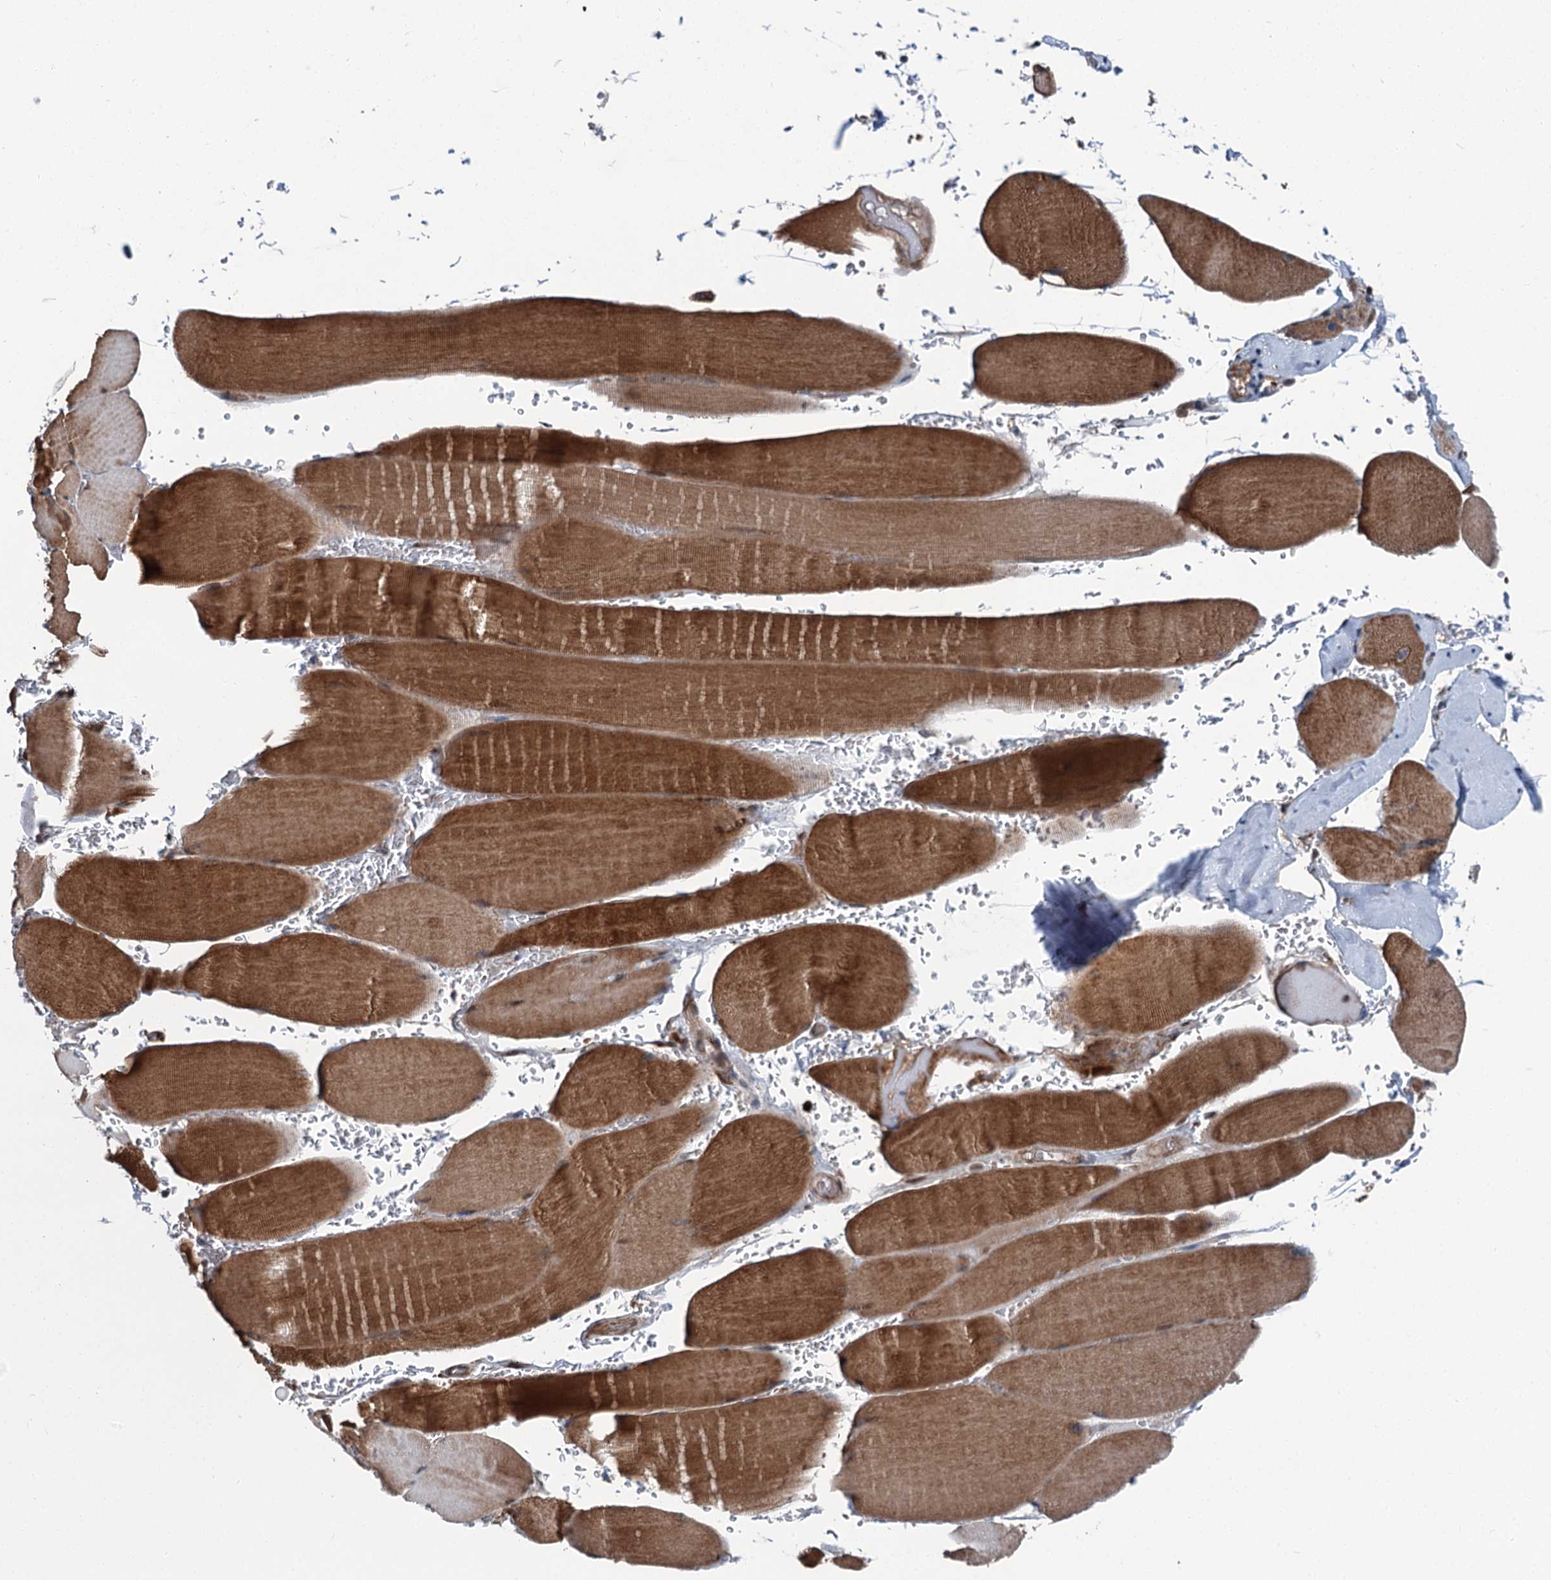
{"staining": {"intensity": "moderate", "quantity": ">75%", "location": "cytoplasmic/membranous"}, "tissue": "skeletal muscle", "cell_type": "Myocytes", "image_type": "normal", "snomed": [{"axis": "morphology", "description": "Normal tissue, NOS"}, {"axis": "topography", "description": "Skeletal muscle"}, {"axis": "topography", "description": "Head-Neck"}], "caption": "The micrograph exhibits immunohistochemical staining of benign skeletal muscle. There is moderate cytoplasmic/membranous positivity is seen in approximately >75% of myocytes. Ihc stains the protein of interest in brown and the nuclei are stained blue.", "gene": "POLR1D", "patient": {"sex": "male", "age": 66}}